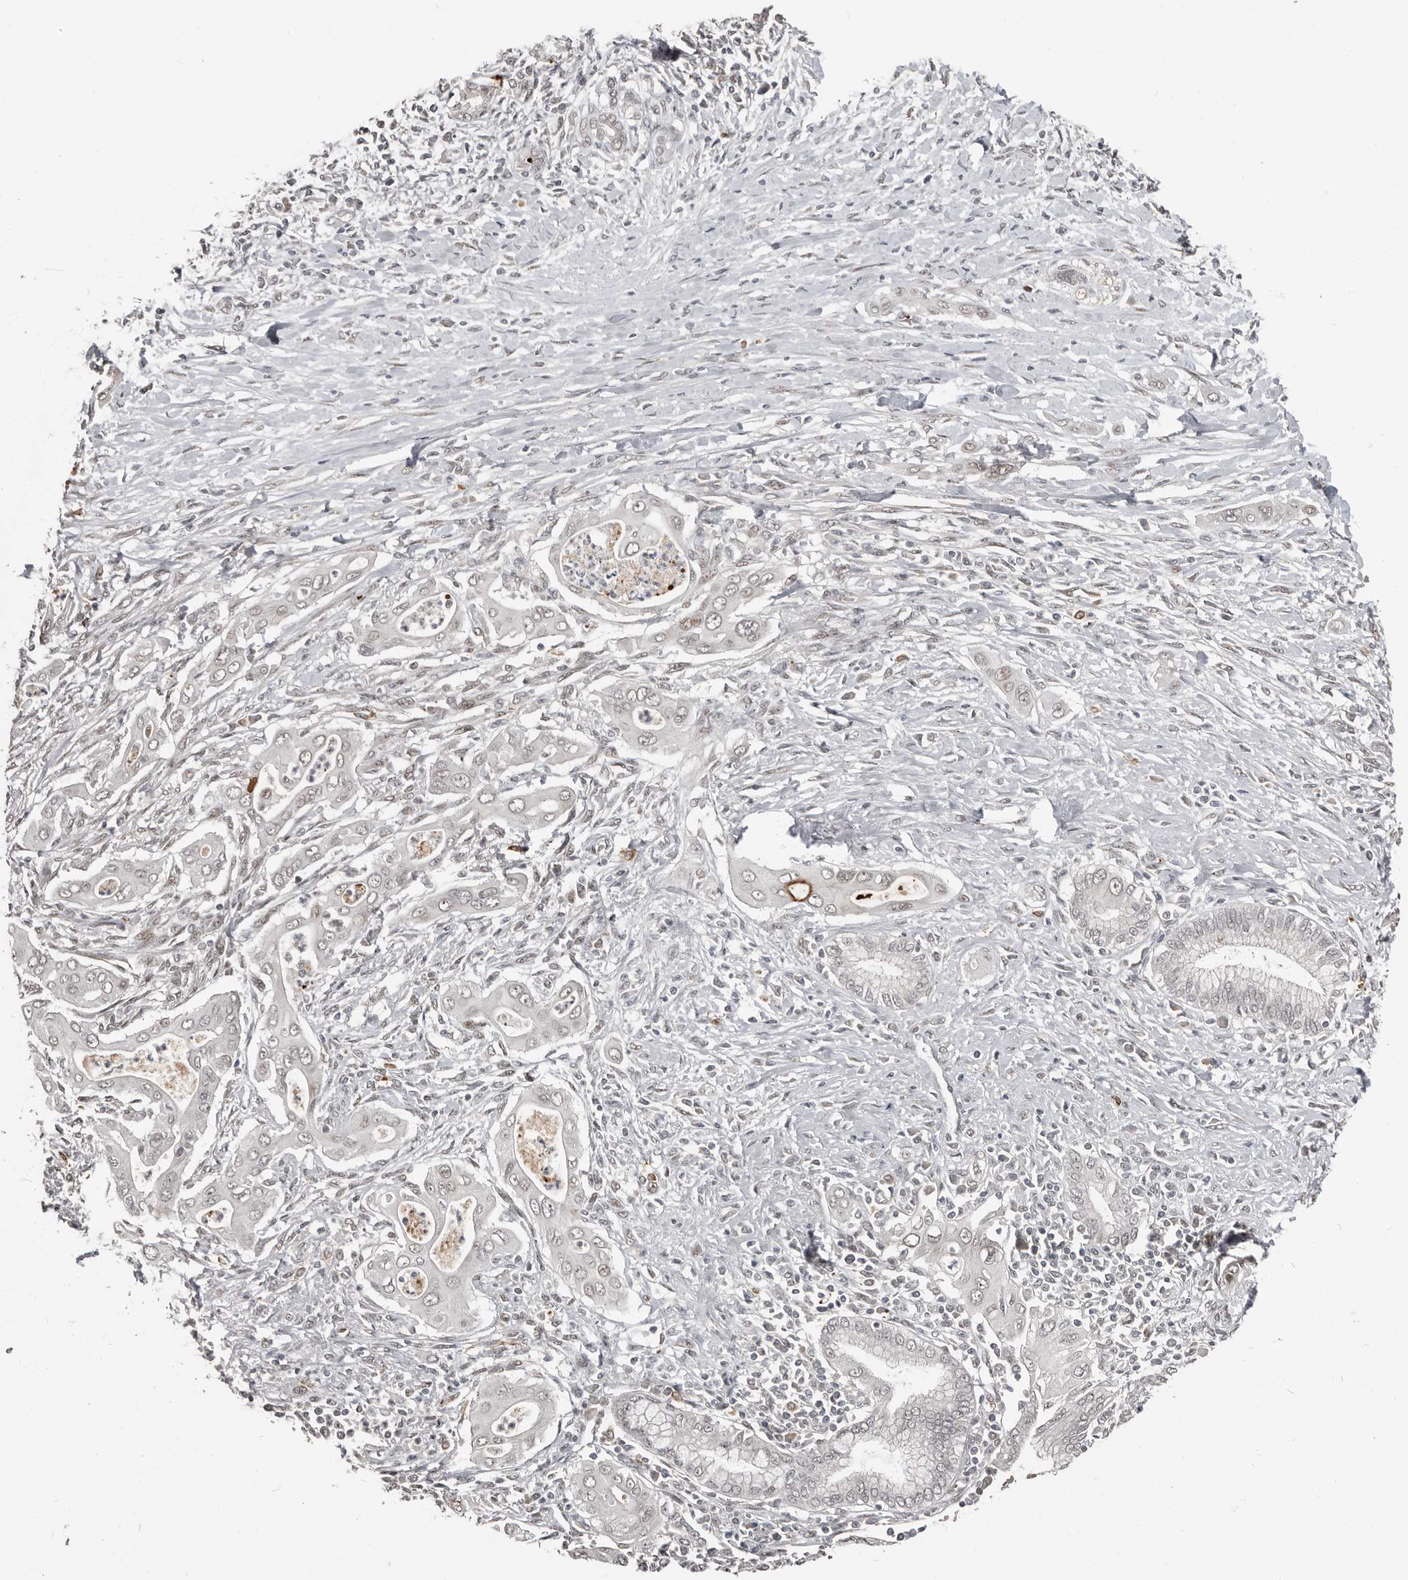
{"staining": {"intensity": "moderate", "quantity": "<25%", "location": "cytoplasmic/membranous"}, "tissue": "pancreatic cancer", "cell_type": "Tumor cells", "image_type": "cancer", "snomed": [{"axis": "morphology", "description": "Adenocarcinoma, NOS"}, {"axis": "topography", "description": "Pancreas"}], "caption": "Immunohistochemical staining of pancreatic cancer shows moderate cytoplasmic/membranous protein positivity in about <25% of tumor cells.", "gene": "APOL6", "patient": {"sex": "male", "age": 58}}